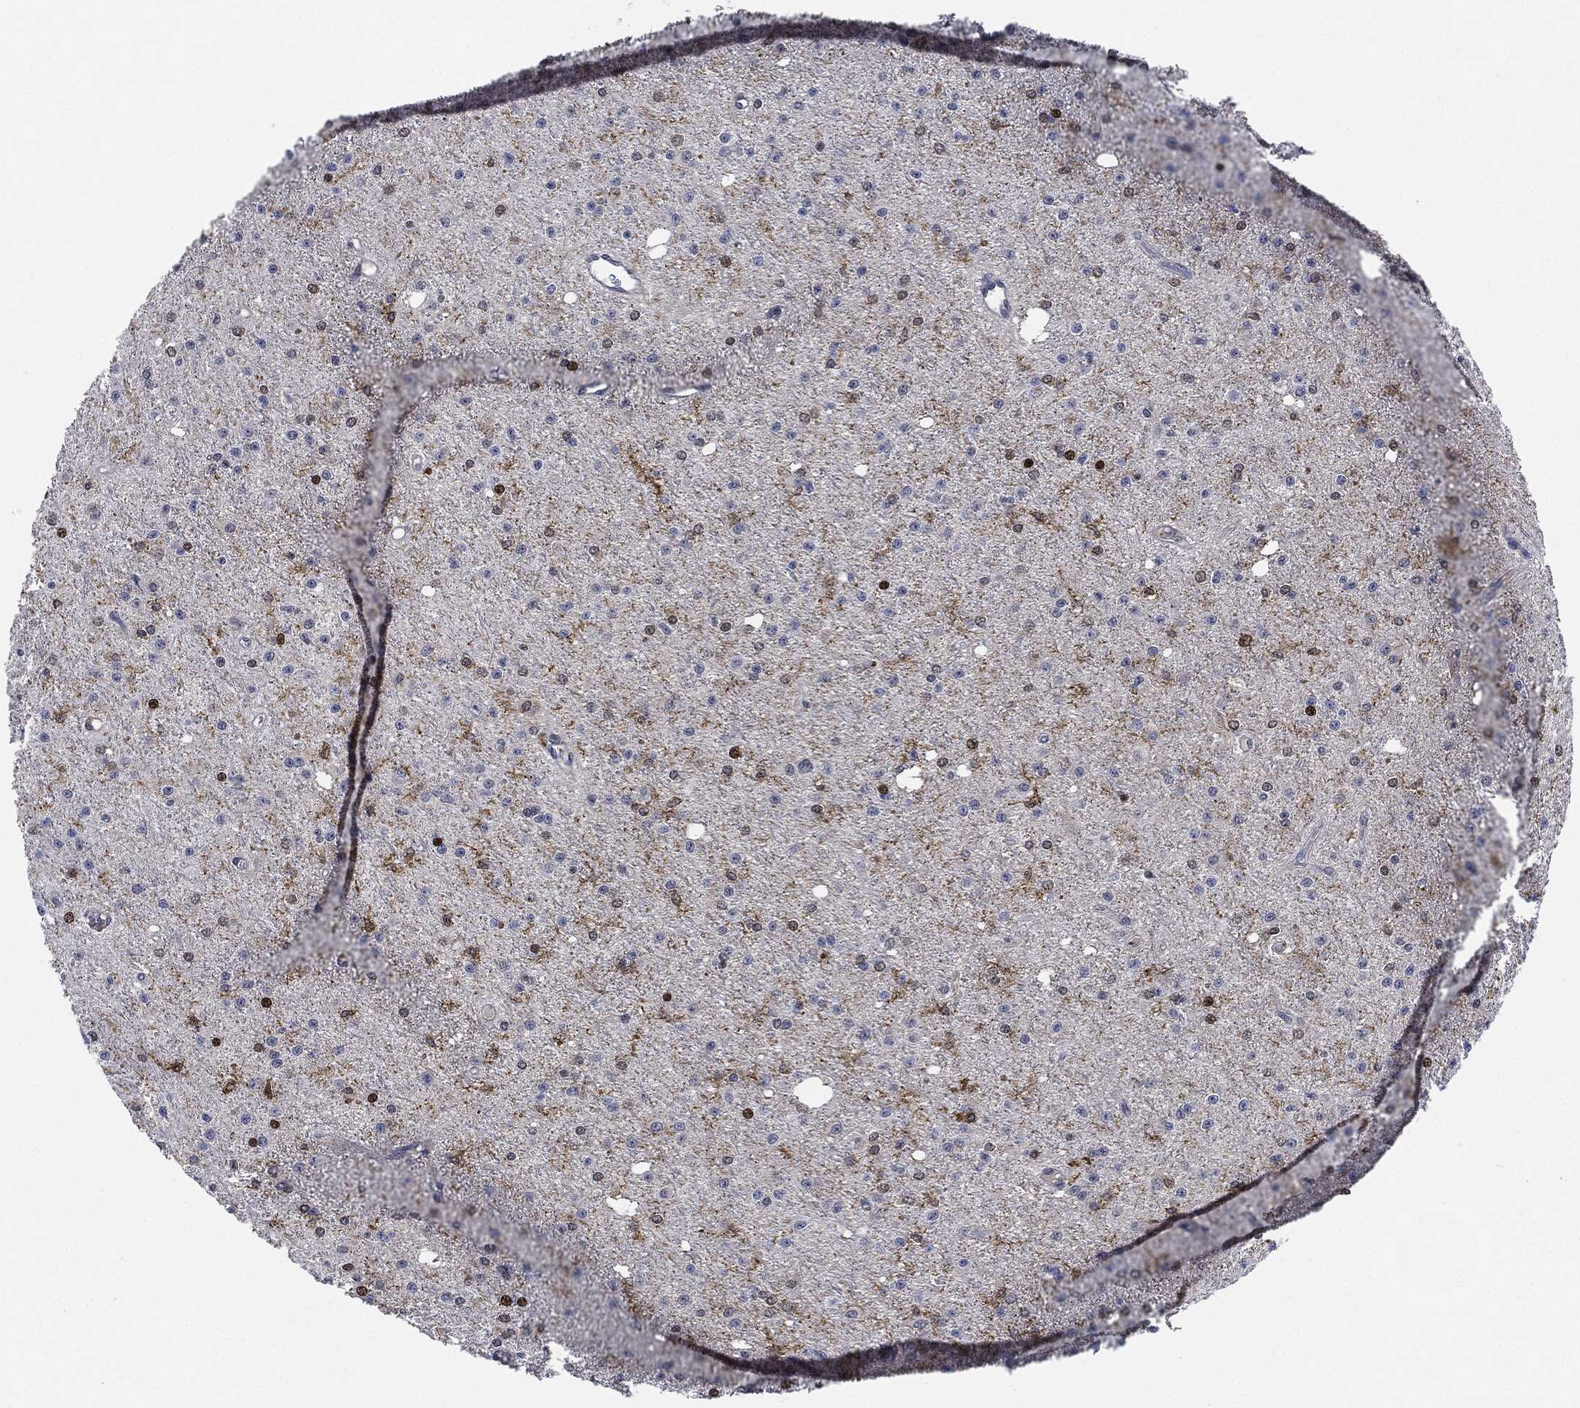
{"staining": {"intensity": "moderate", "quantity": "<25%", "location": "nuclear"}, "tissue": "glioma", "cell_type": "Tumor cells", "image_type": "cancer", "snomed": [{"axis": "morphology", "description": "Glioma, malignant, Low grade"}, {"axis": "topography", "description": "Brain"}], "caption": "Immunohistochemical staining of glioma shows low levels of moderate nuclear expression in approximately <25% of tumor cells.", "gene": "NANOS3", "patient": {"sex": "male", "age": 27}}